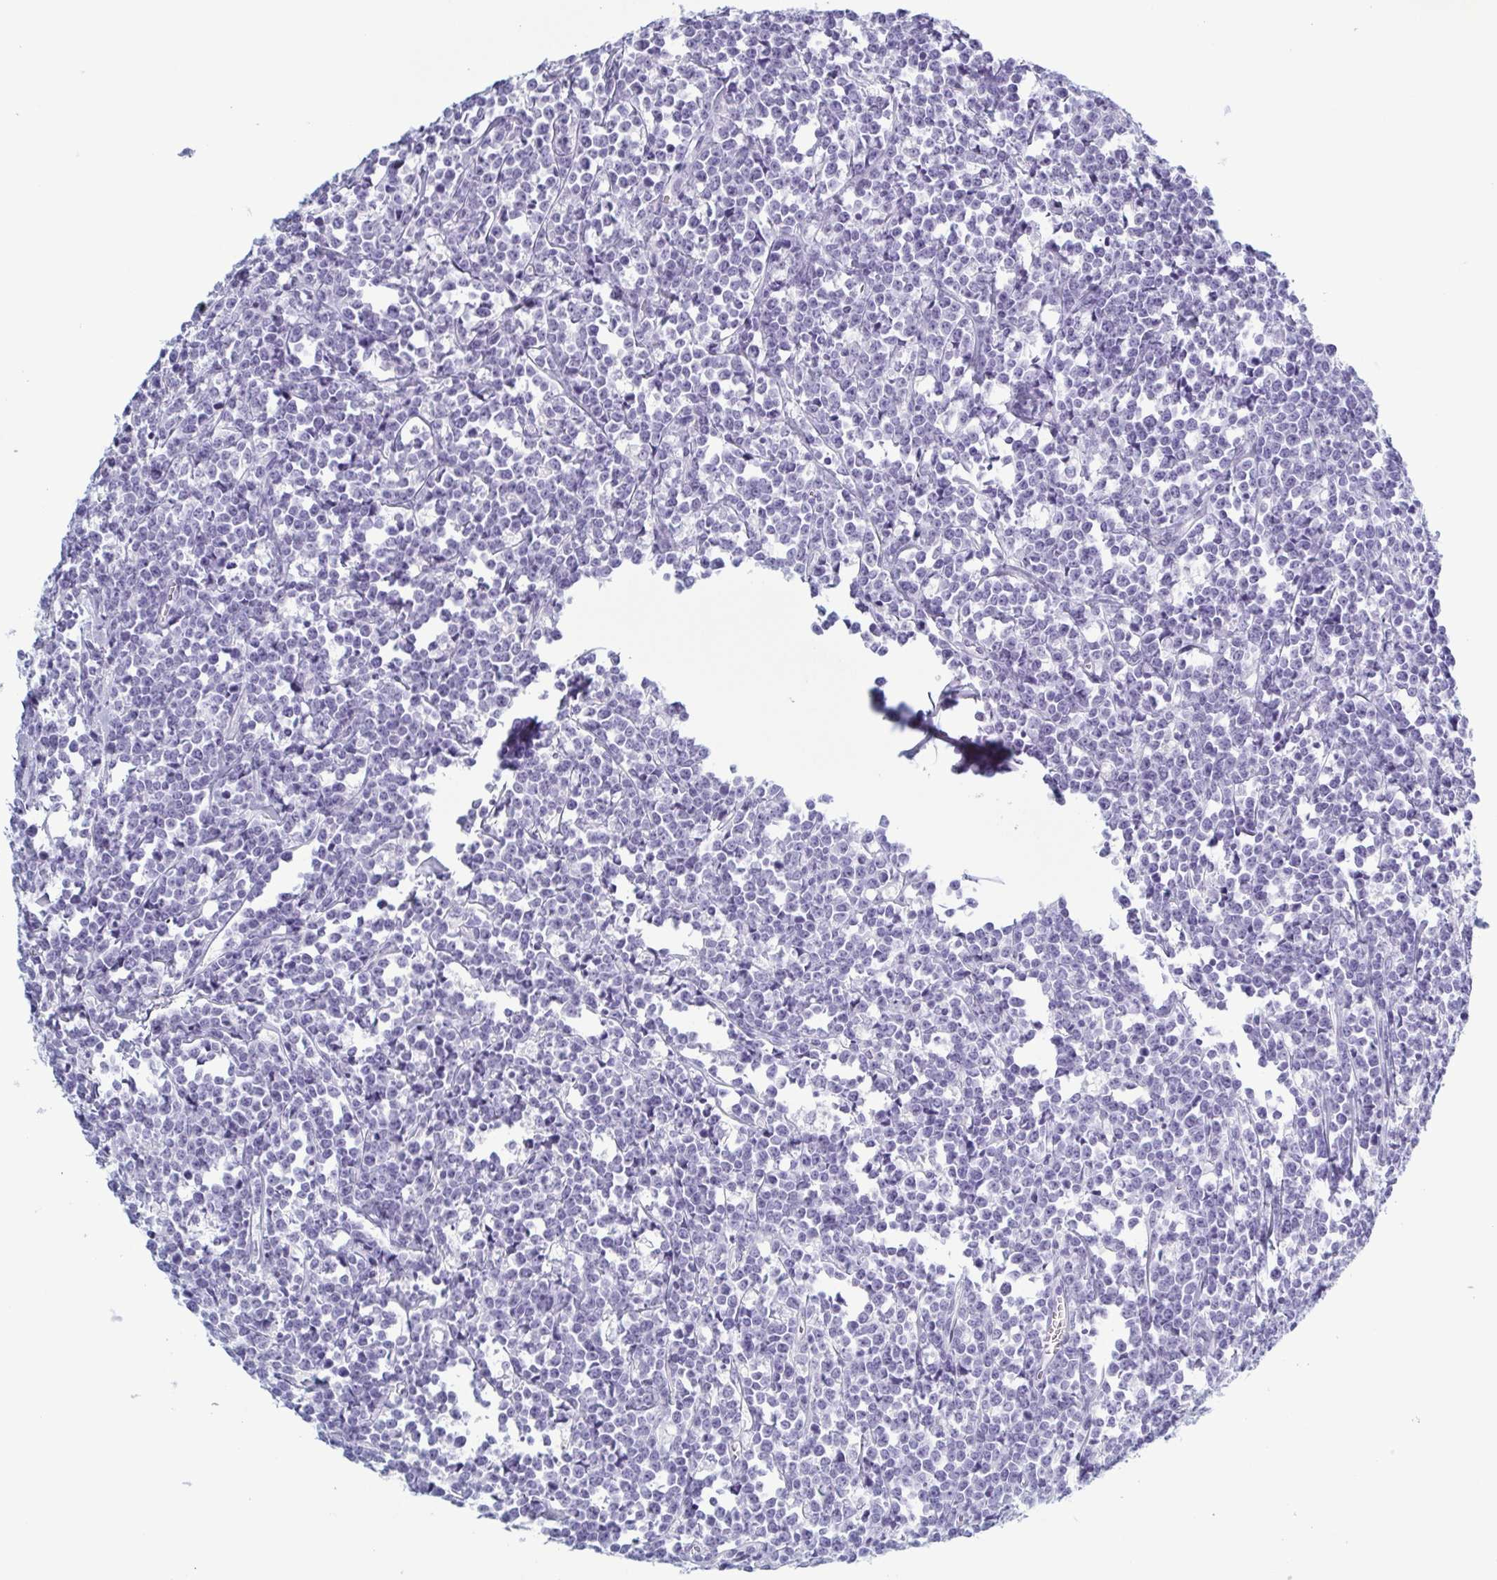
{"staining": {"intensity": "negative", "quantity": "none", "location": "none"}, "tissue": "lymphoma", "cell_type": "Tumor cells", "image_type": "cancer", "snomed": [{"axis": "morphology", "description": "Malignant lymphoma, non-Hodgkin's type, High grade"}, {"axis": "topography", "description": "Small intestine"}], "caption": "A photomicrograph of human lymphoma is negative for staining in tumor cells.", "gene": "KRT10", "patient": {"sex": "female", "age": 56}}